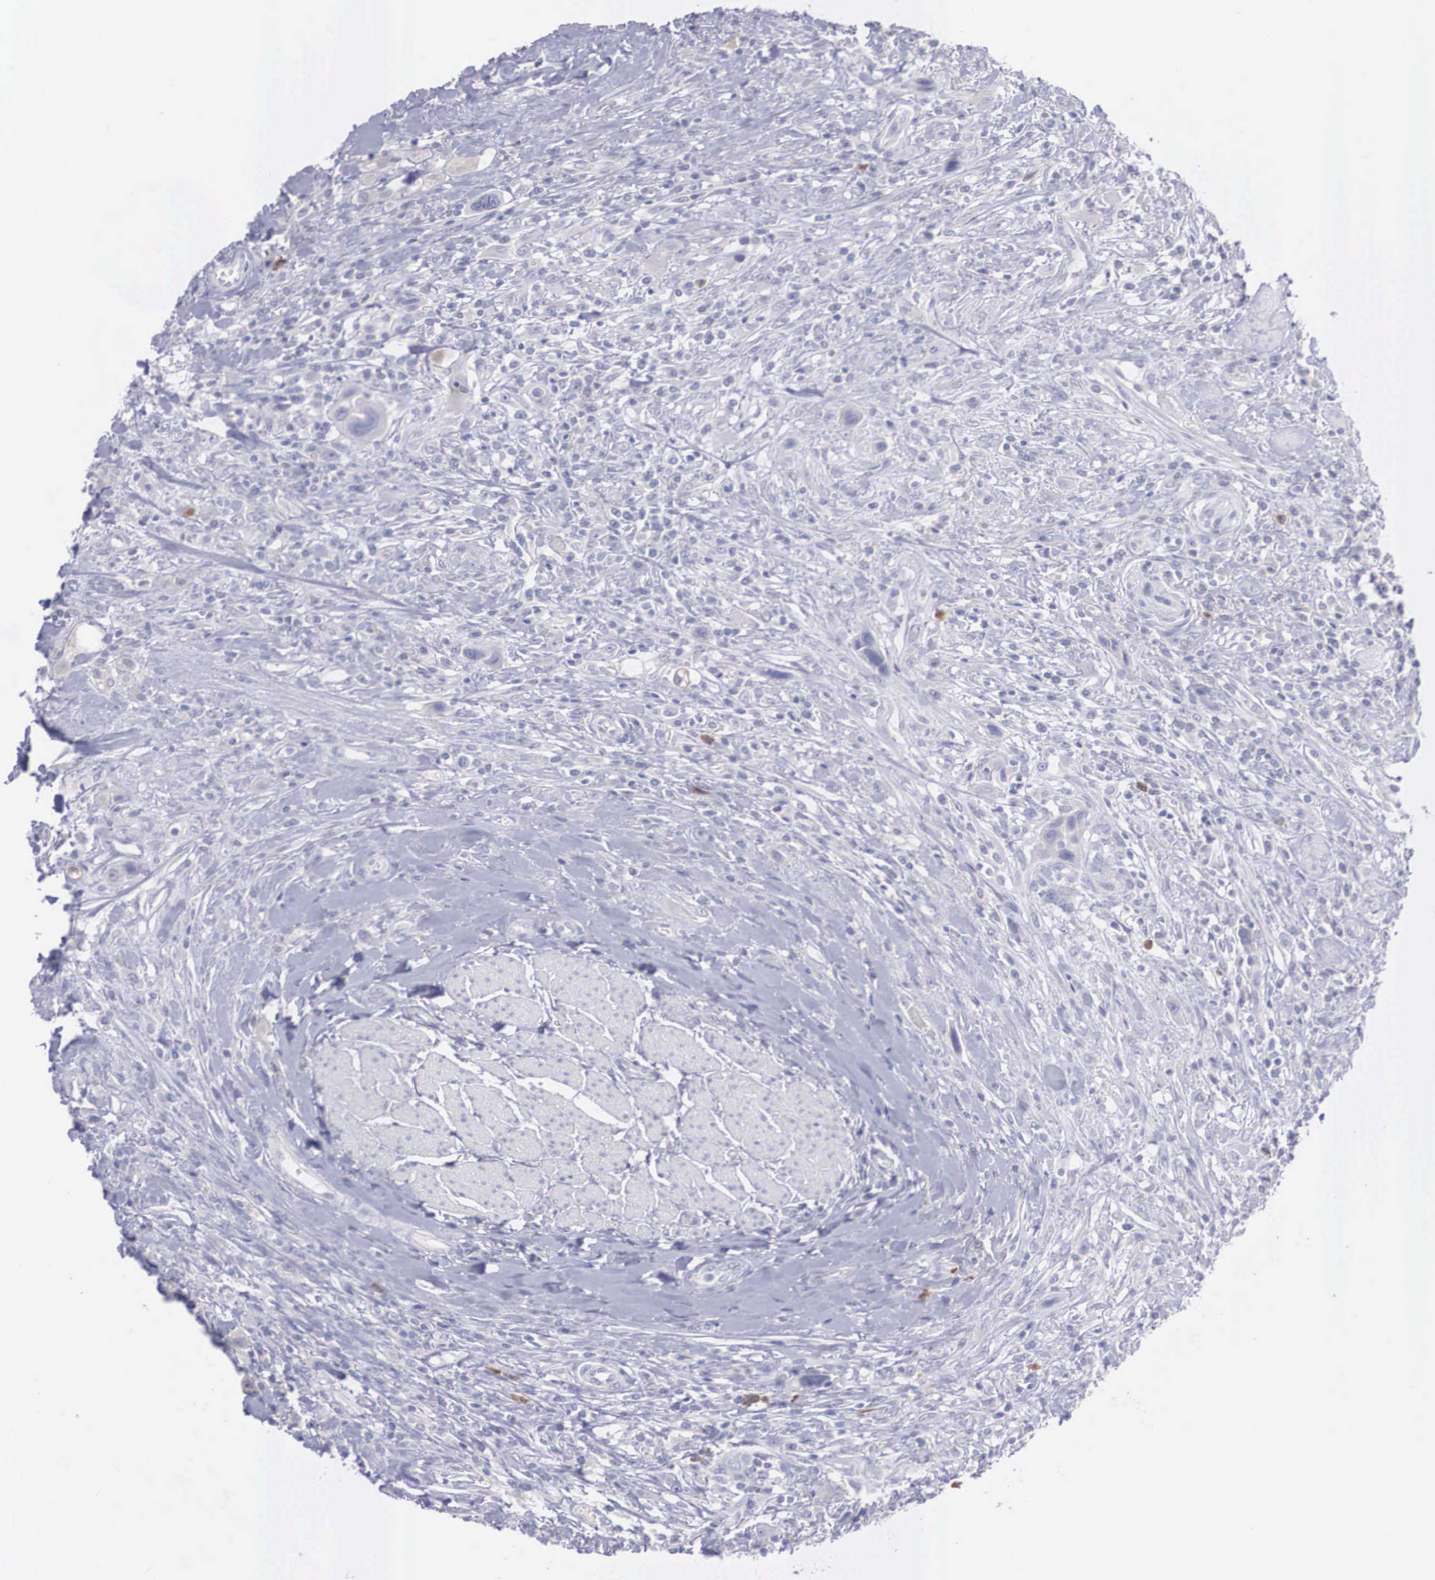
{"staining": {"intensity": "negative", "quantity": "none", "location": "none"}, "tissue": "urothelial cancer", "cell_type": "Tumor cells", "image_type": "cancer", "snomed": [{"axis": "morphology", "description": "Urothelial carcinoma, High grade"}, {"axis": "topography", "description": "Urinary bladder"}], "caption": "The immunohistochemistry (IHC) image has no significant expression in tumor cells of urothelial cancer tissue.", "gene": "REPS2", "patient": {"sex": "male", "age": 50}}